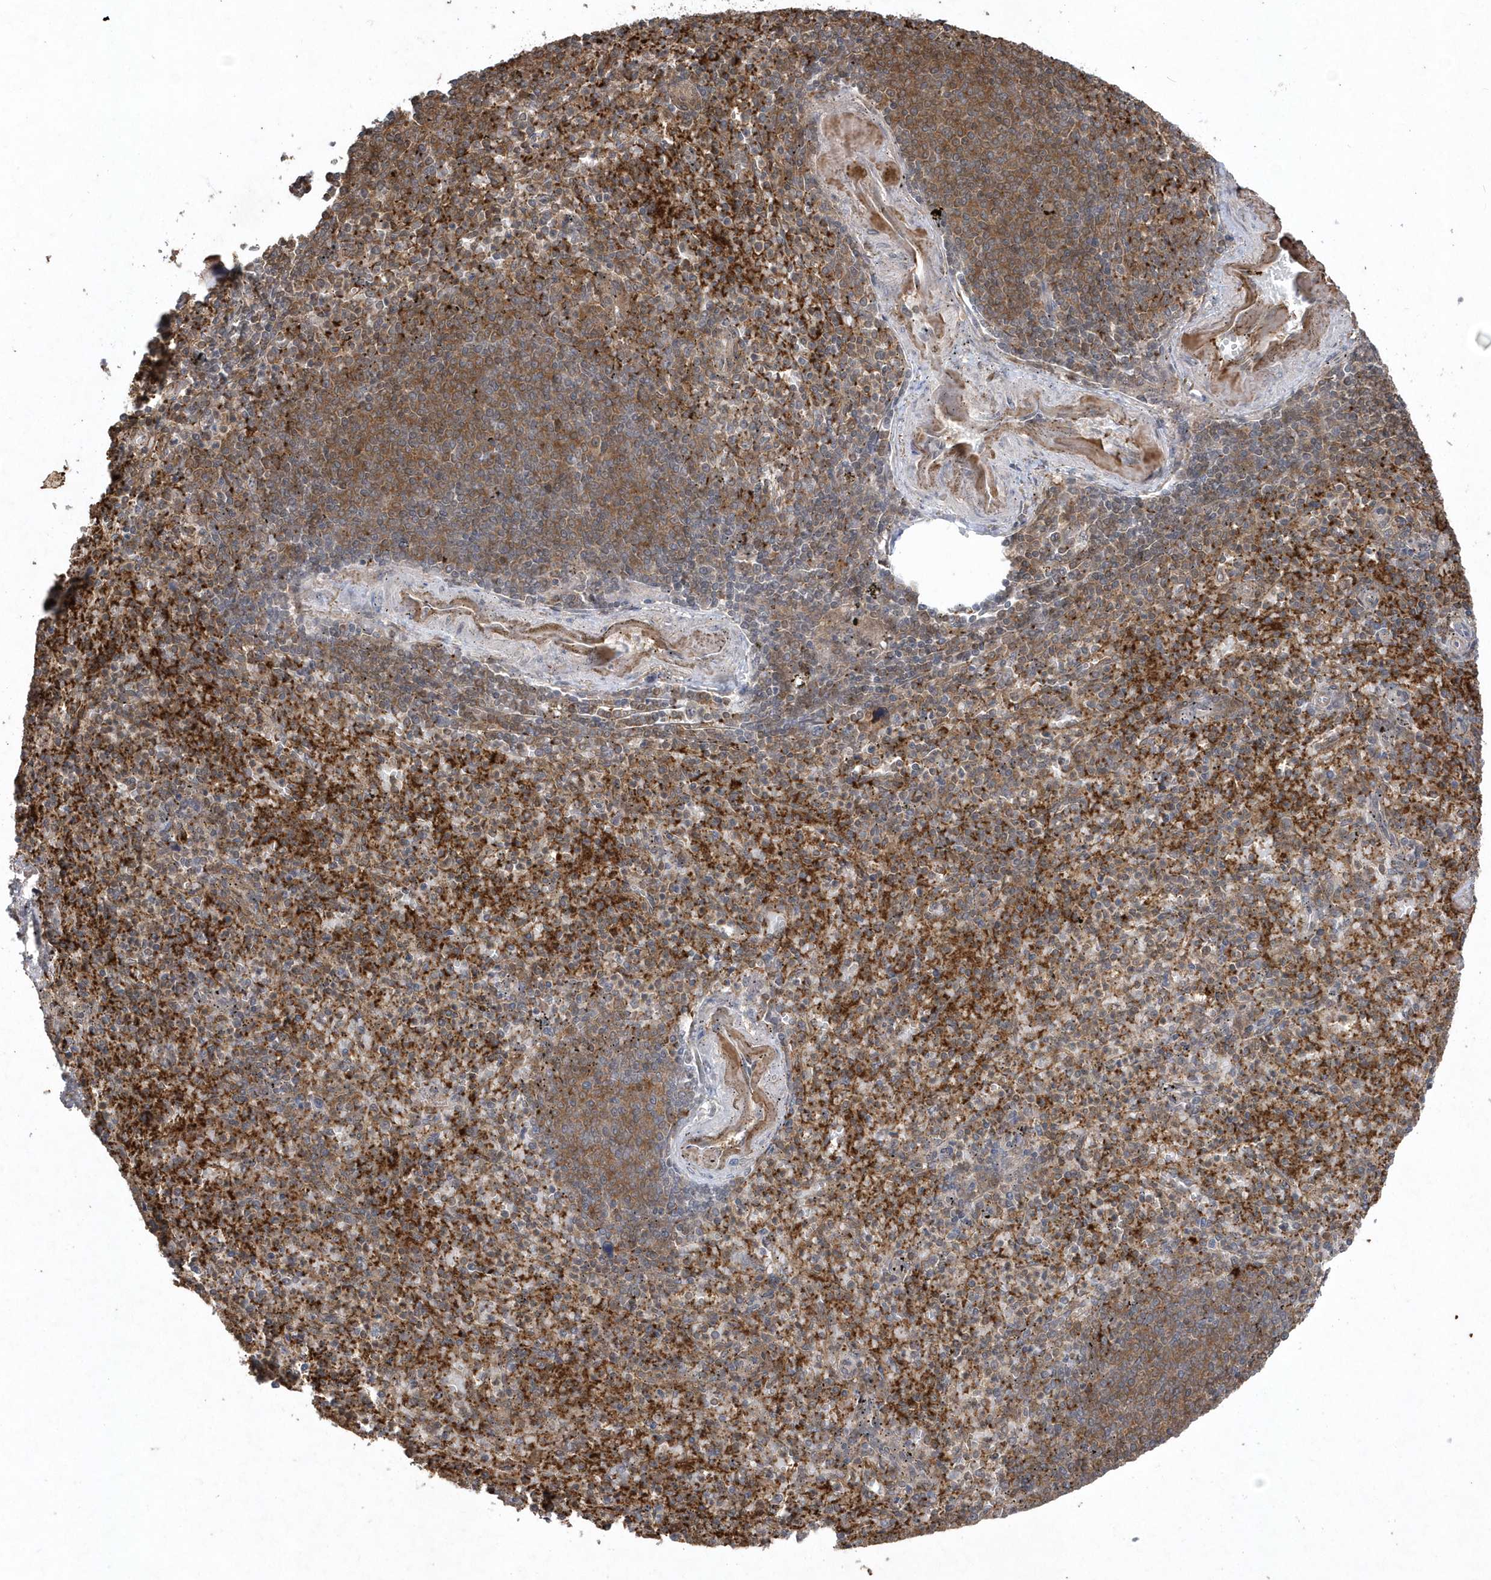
{"staining": {"intensity": "moderate", "quantity": ">75%", "location": "cytoplasmic/membranous"}, "tissue": "spleen", "cell_type": "Cells in red pulp", "image_type": "normal", "snomed": [{"axis": "morphology", "description": "Normal tissue, NOS"}, {"axis": "topography", "description": "Spleen"}], "caption": "Brown immunohistochemical staining in benign spleen exhibits moderate cytoplasmic/membranous staining in about >75% of cells in red pulp.", "gene": "ACYP1", "patient": {"sex": "female", "age": 74}}